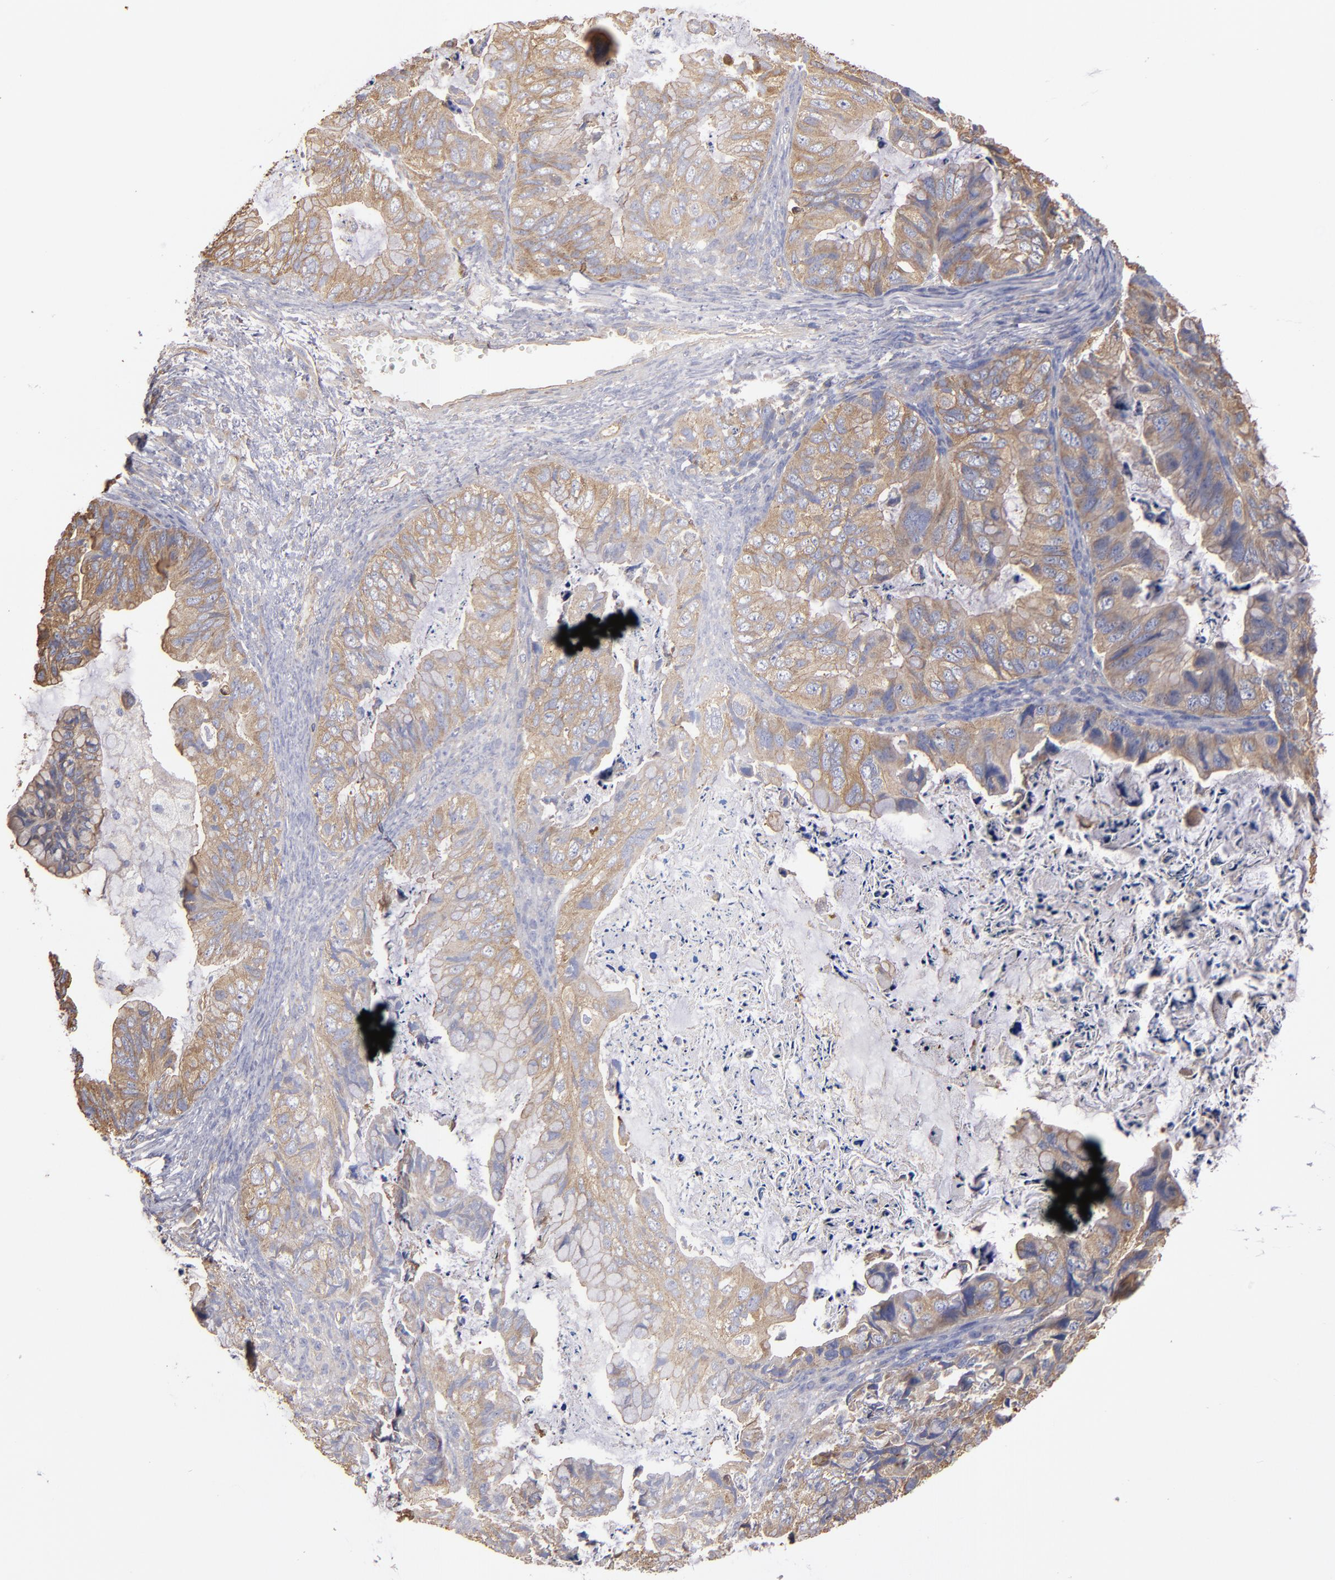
{"staining": {"intensity": "weak", "quantity": ">75%", "location": "cytoplasmic/membranous"}, "tissue": "ovarian cancer", "cell_type": "Tumor cells", "image_type": "cancer", "snomed": [{"axis": "morphology", "description": "Cystadenocarcinoma, mucinous, NOS"}, {"axis": "topography", "description": "Ovary"}], "caption": "Immunohistochemical staining of human ovarian mucinous cystadenocarcinoma exhibits weak cytoplasmic/membranous protein staining in approximately >75% of tumor cells. The staining was performed using DAB (3,3'-diaminobenzidine), with brown indicating positive protein expression. Nuclei are stained blue with hematoxylin.", "gene": "ESYT2", "patient": {"sex": "female", "age": 36}}